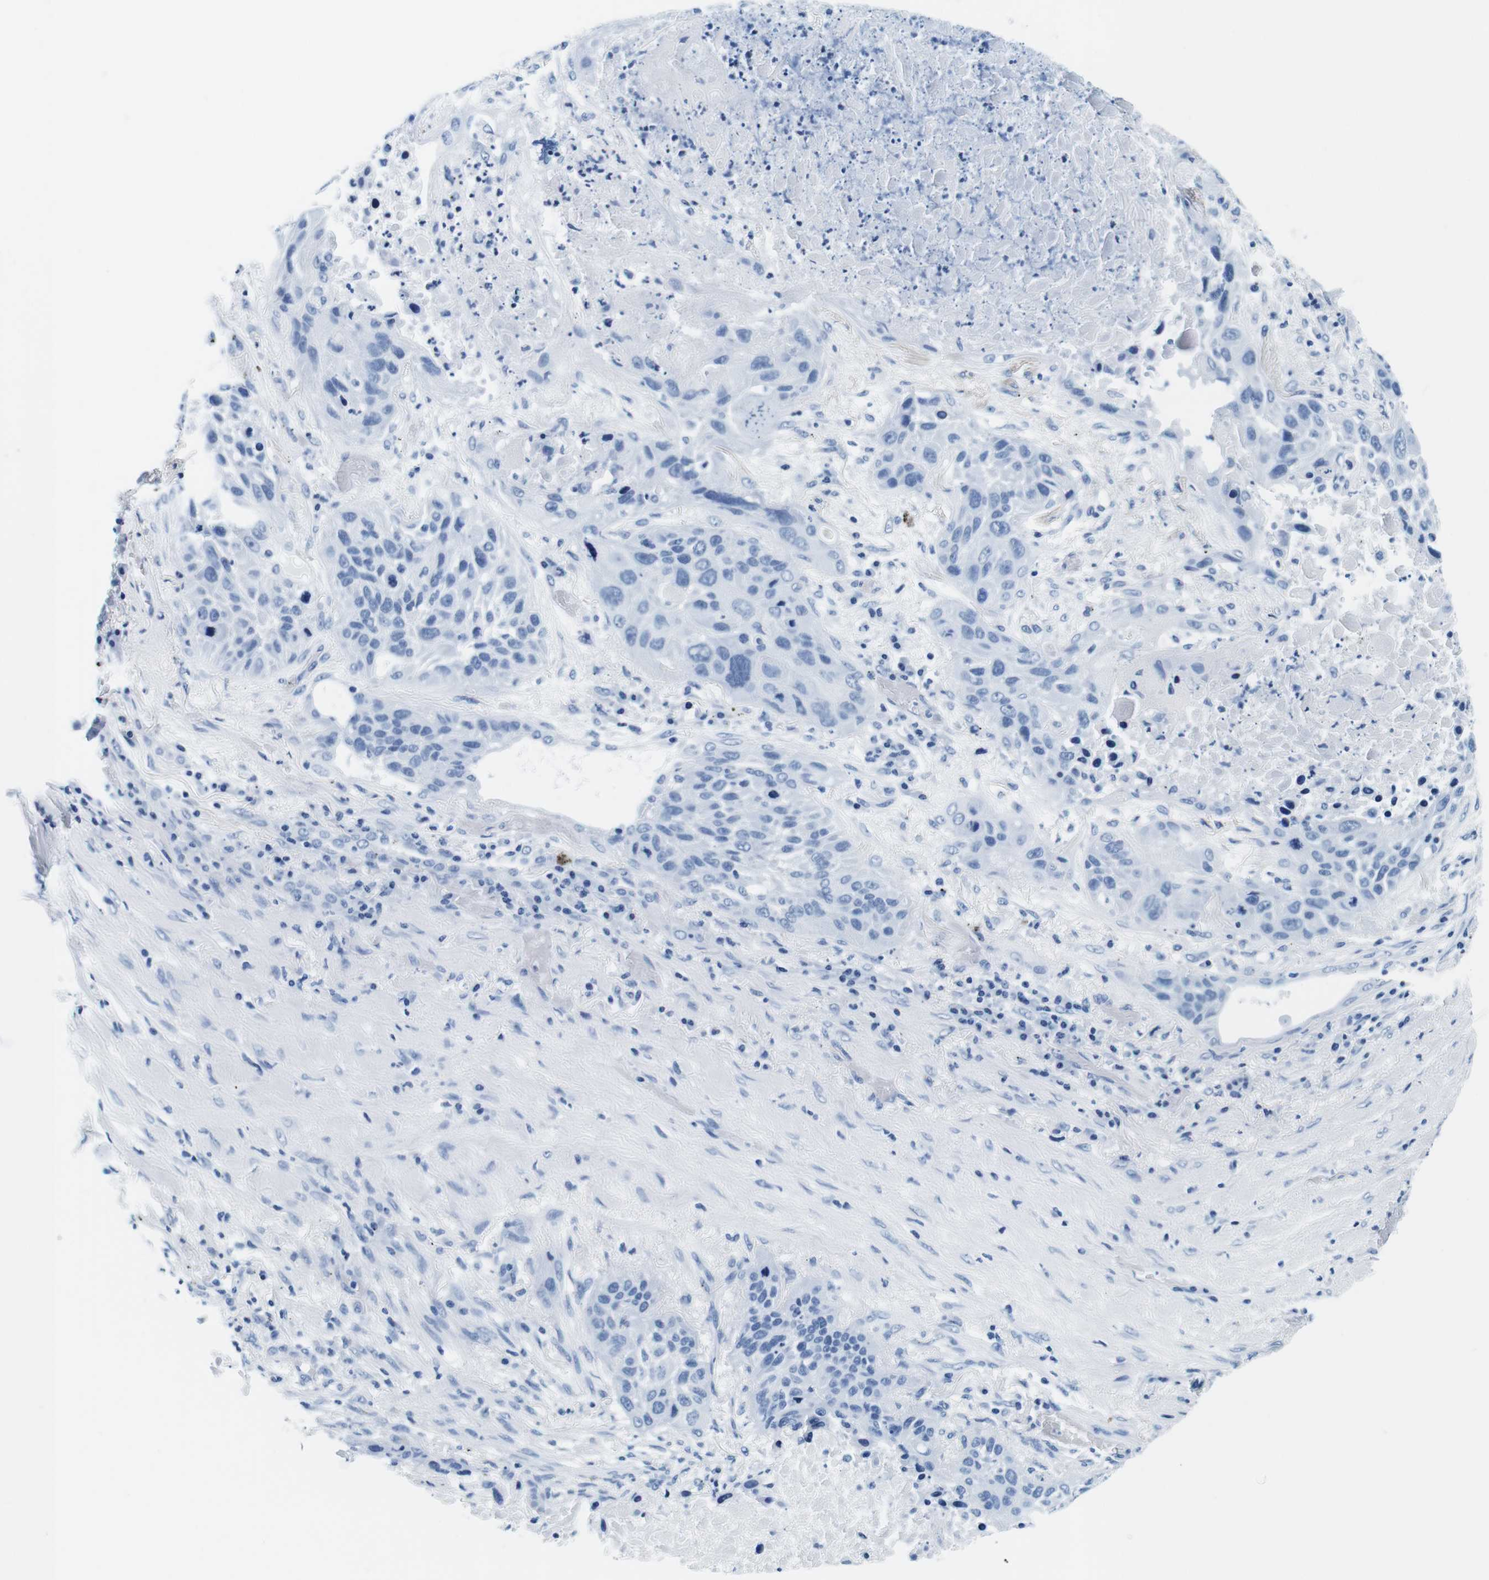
{"staining": {"intensity": "negative", "quantity": "none", "location": "none"}, "tissue": "lung cancer", "cell_type": "Tumor cells", "image_type": "cancer", "snomed": [{"axis": "morphology", "description": "Squamous cell carcinoma, NOS"}, {"axis": "topography", "description": "Lung"}], "caption": "Human lung cancer stained for a protein using immunohistochemistry displays no staining in tumor cells.", "gene": "ELANE", "patient": {"sex": "male", "age": 57}}